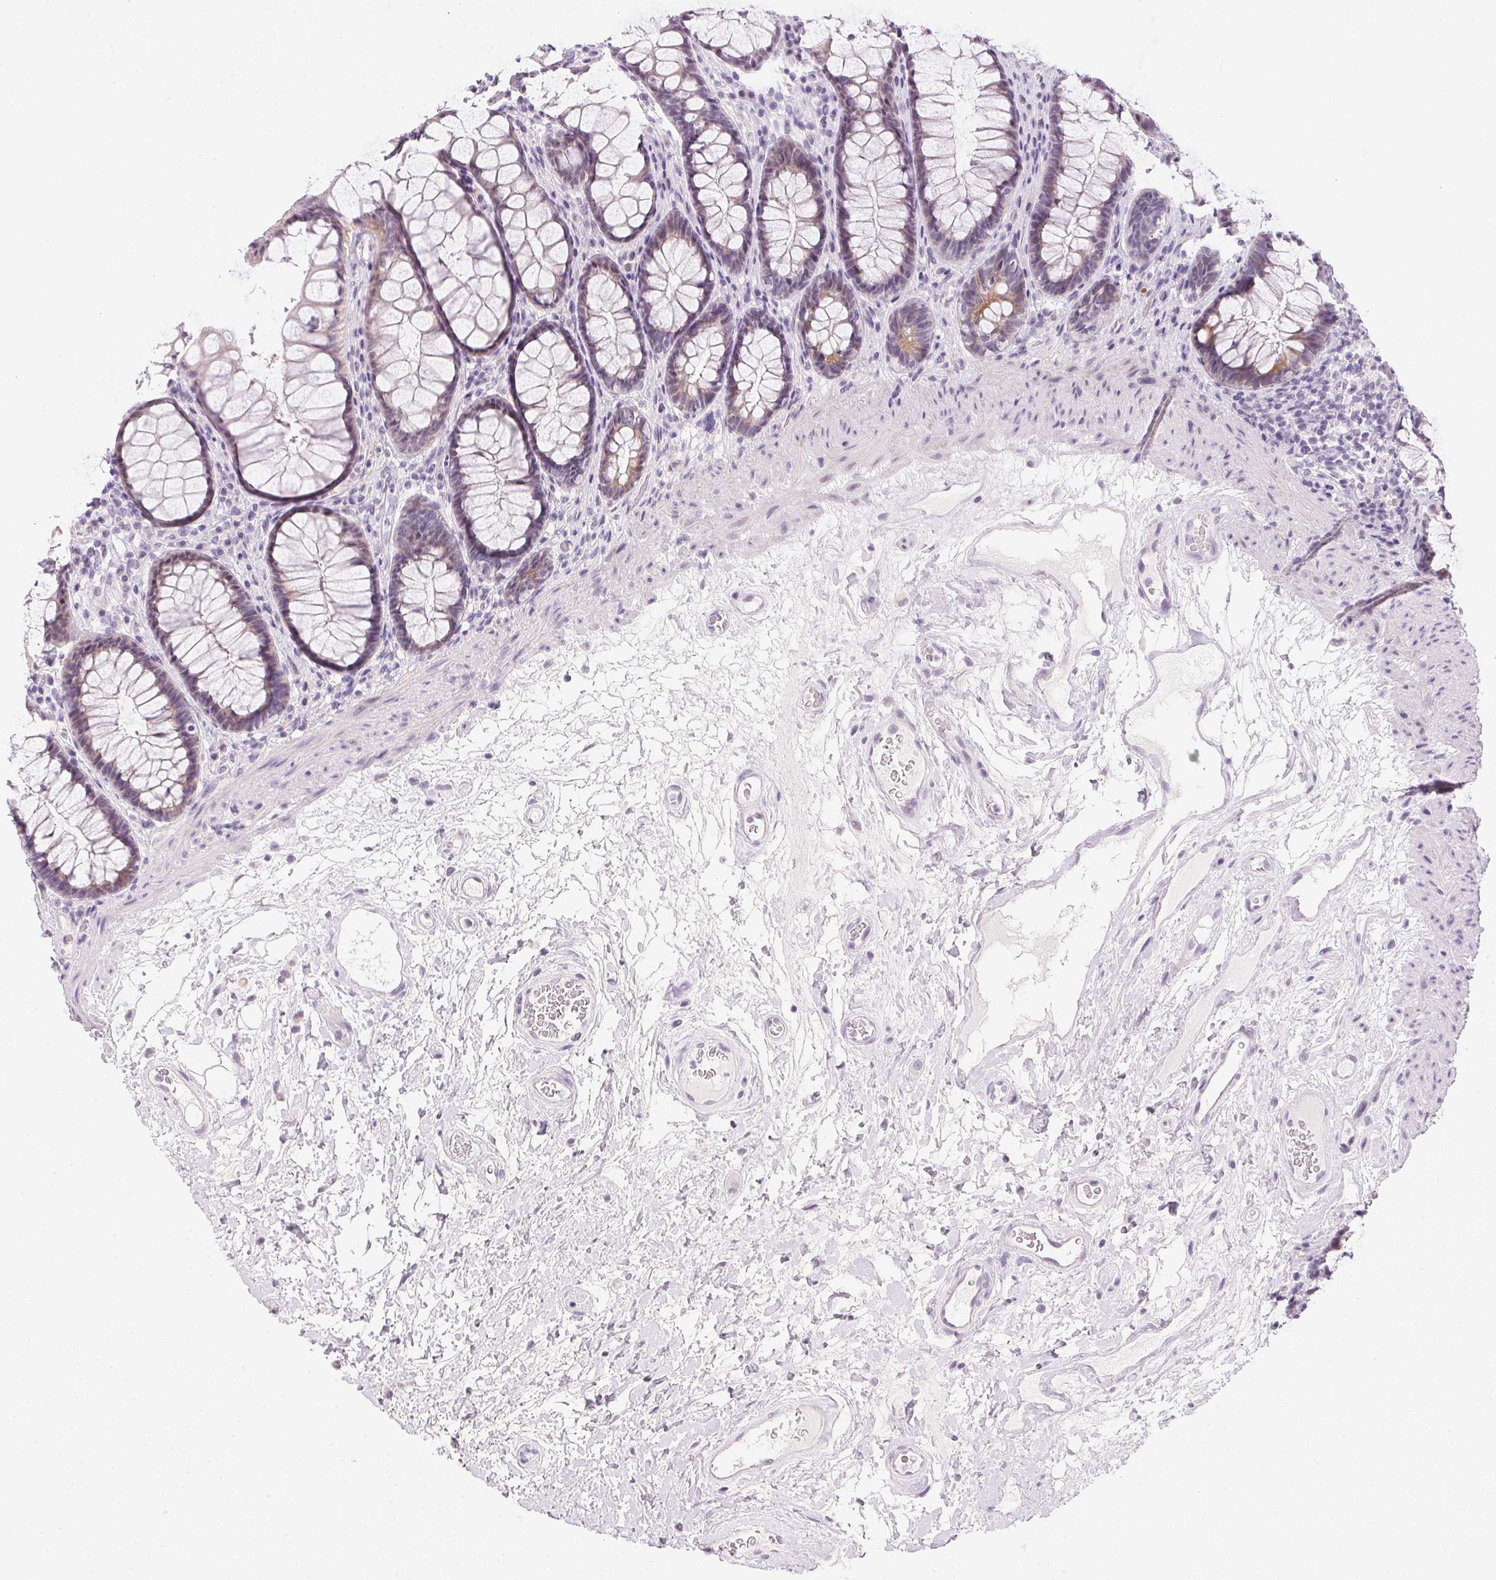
{"staining": {"intensity": "weak", "quantity": "<25%", "location": "cytoplasmic/membranous"}, "tissue": "rectum", "cell_type": "Glandular cells", "image_type": "normal", "snomed": [{"axis": "morphology", "description": "Normal tissue, NOS"}, {"axis": "topography", "description": "Rectum"}], "caption": "A micrograph of rectum stained for a protein reveals no brown staining in glandular cells.", "gene": "GSDMC", "patient": {"sex": "male", "age": 72}}